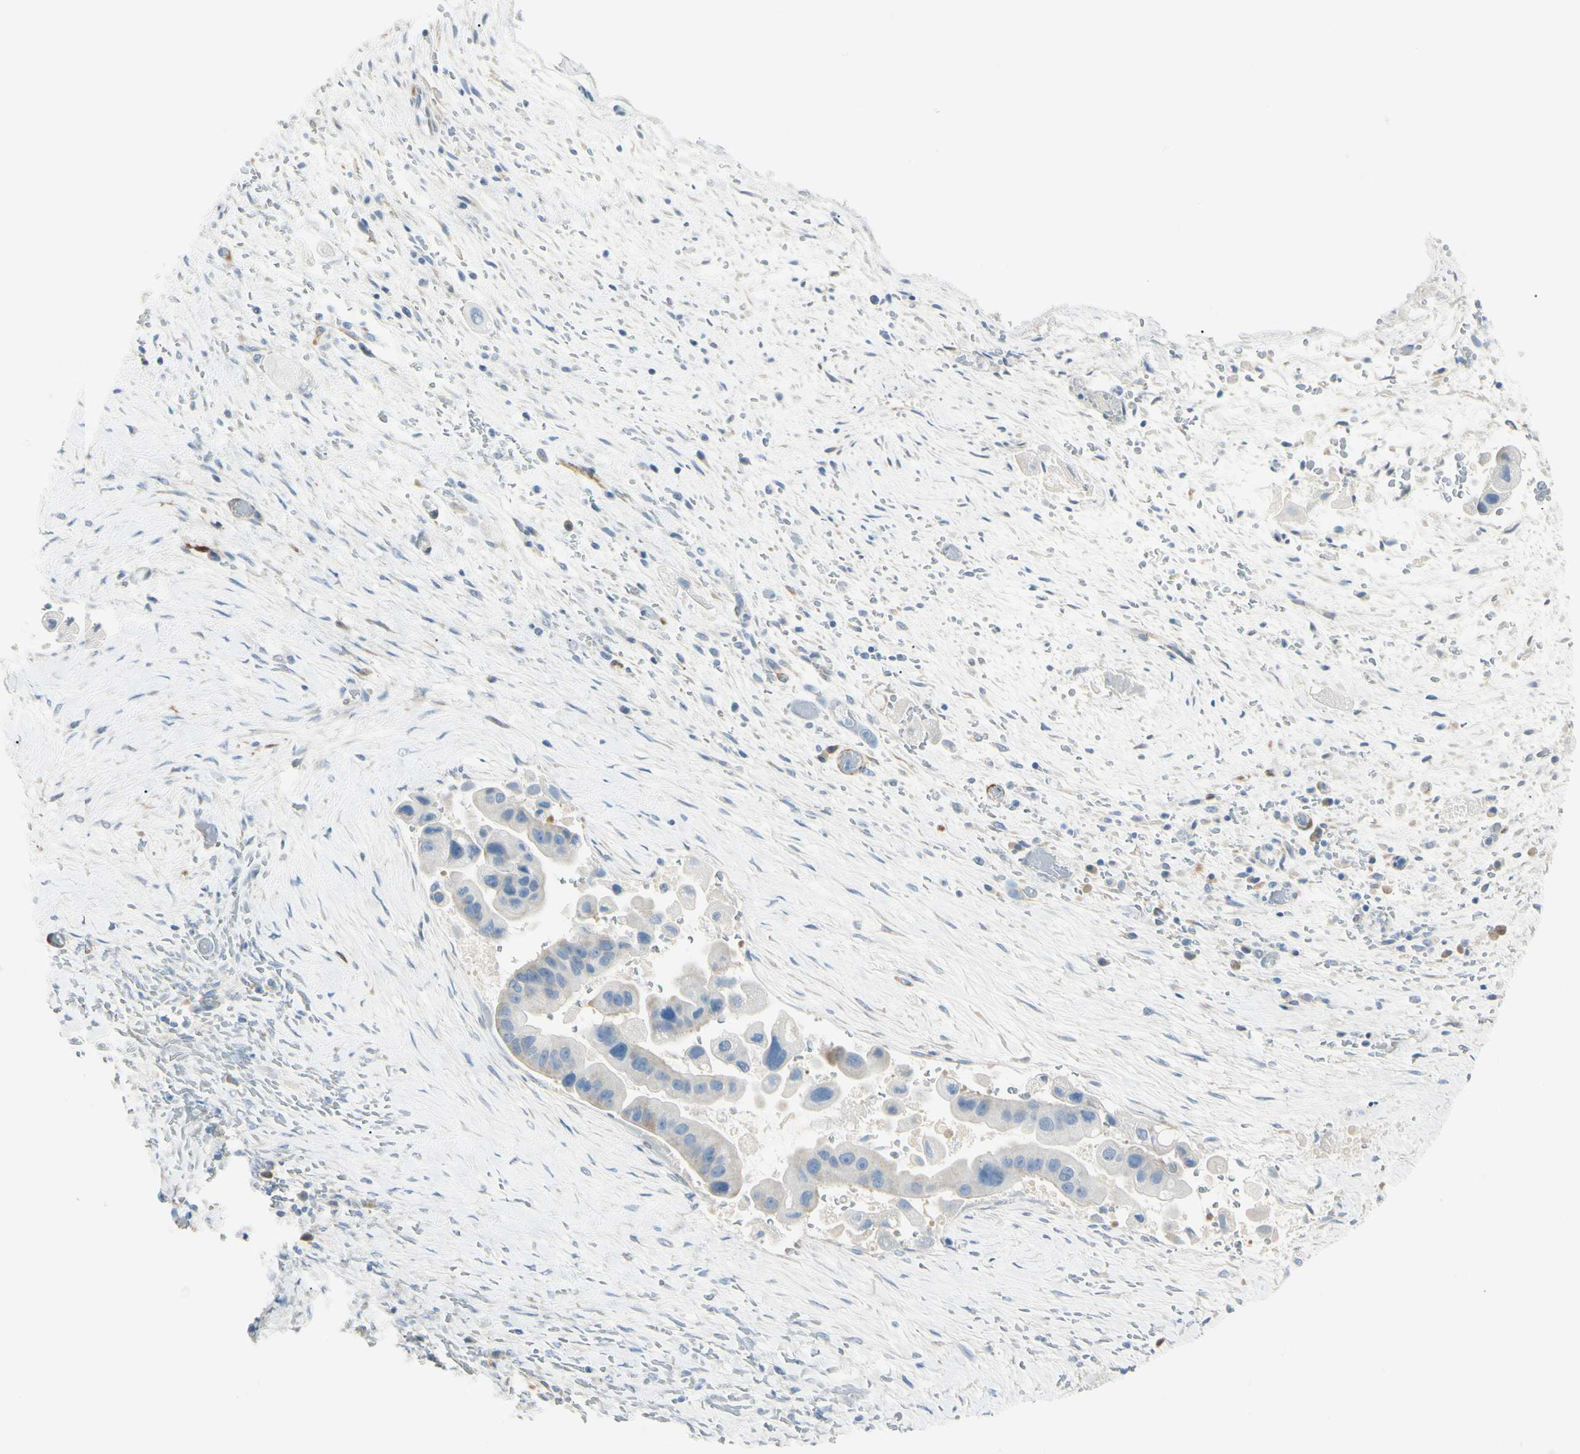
{"staining": {"intensity": "weak", "quantity": "<25%", "location": "cytoplasmic/membranous"}, "tissue": "liver cancer", "cell_type": "Tumor cells", "image_type": "cancer", "snomed": [{"axis": "morphology", "description": "Normal tissue, NOS"}, {"axis": "morphology", "description": "Cholangiocarcinoma"}, {"axis": "topography", "description": "Liver"}, {"axis": "topography", "description": "Peripheral nerve tissue"}], "caption": "The photomicrograph exhibits no staining of tumor cells in liver cholangiocarcinoma.", "gene": "AMPH", "patient": {"sex": "male", "age": 50}}